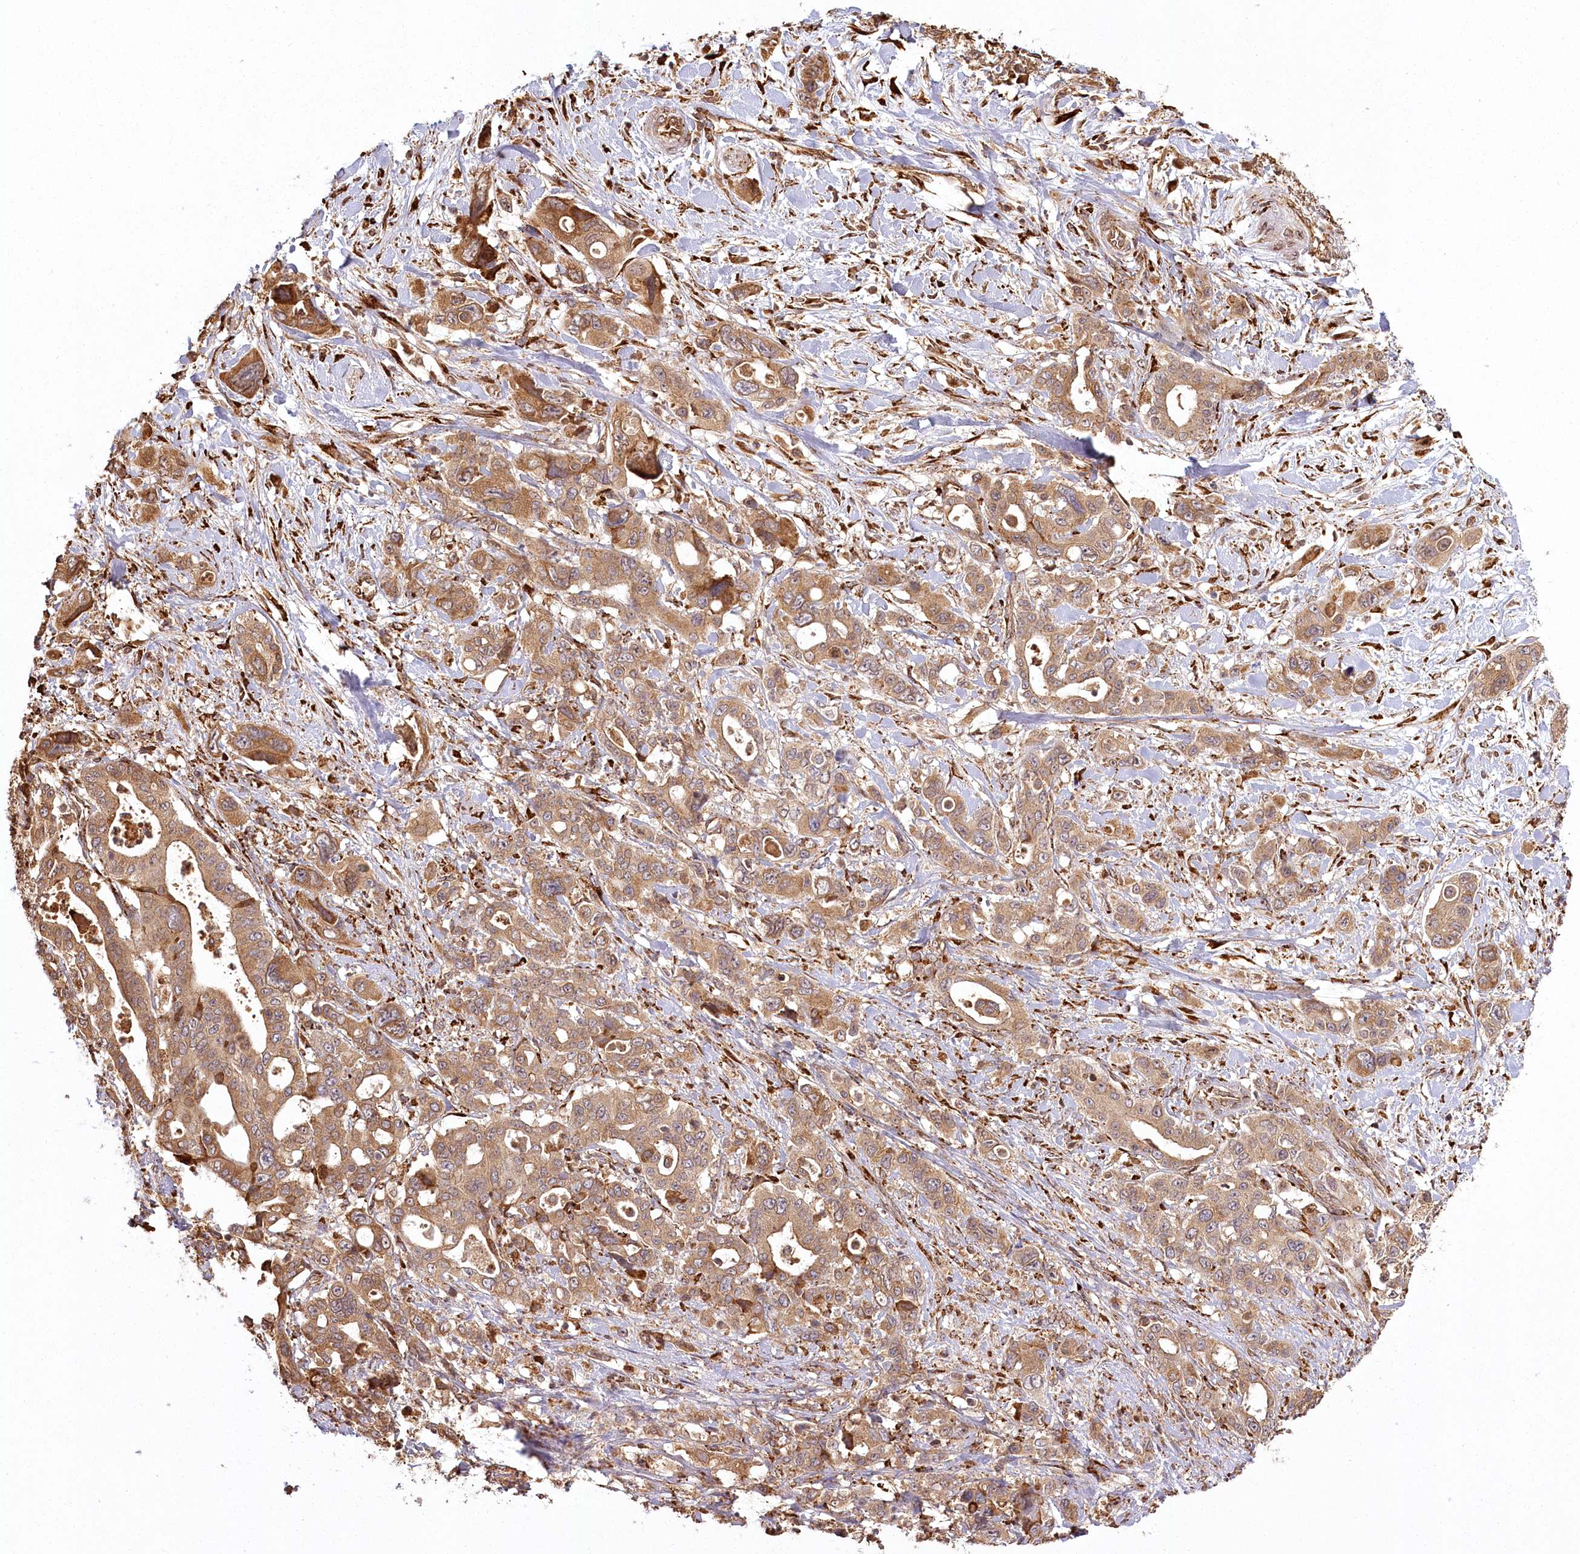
{"staining": {"intensity": "moderate", "quantity": ">75%", "location": "cytoplasmic/membranous"}, "tissue": "pancreatic cancer", "cell_type": "Tumor cells", "image_type": "cancer", "snomed": [{"axis": "morphology", "description": "Adenocarcinoma, NOS"}, {"axis": "topography", "description": "Pancreas"}], "caption": "Immunohistochemistry (IHC) histopathology image of neoplastic tissue: human pancreatic cancer (adenocarcinoma) stained using IHC shows medium levels of moderate protein expression localized specifically in the cytoplasmic/membranous of tumor cells, appearing as a cytoplasmic/membranous brown color.", "gene": "FAM13A", "patient": {"sex": "male", "age": 46}}